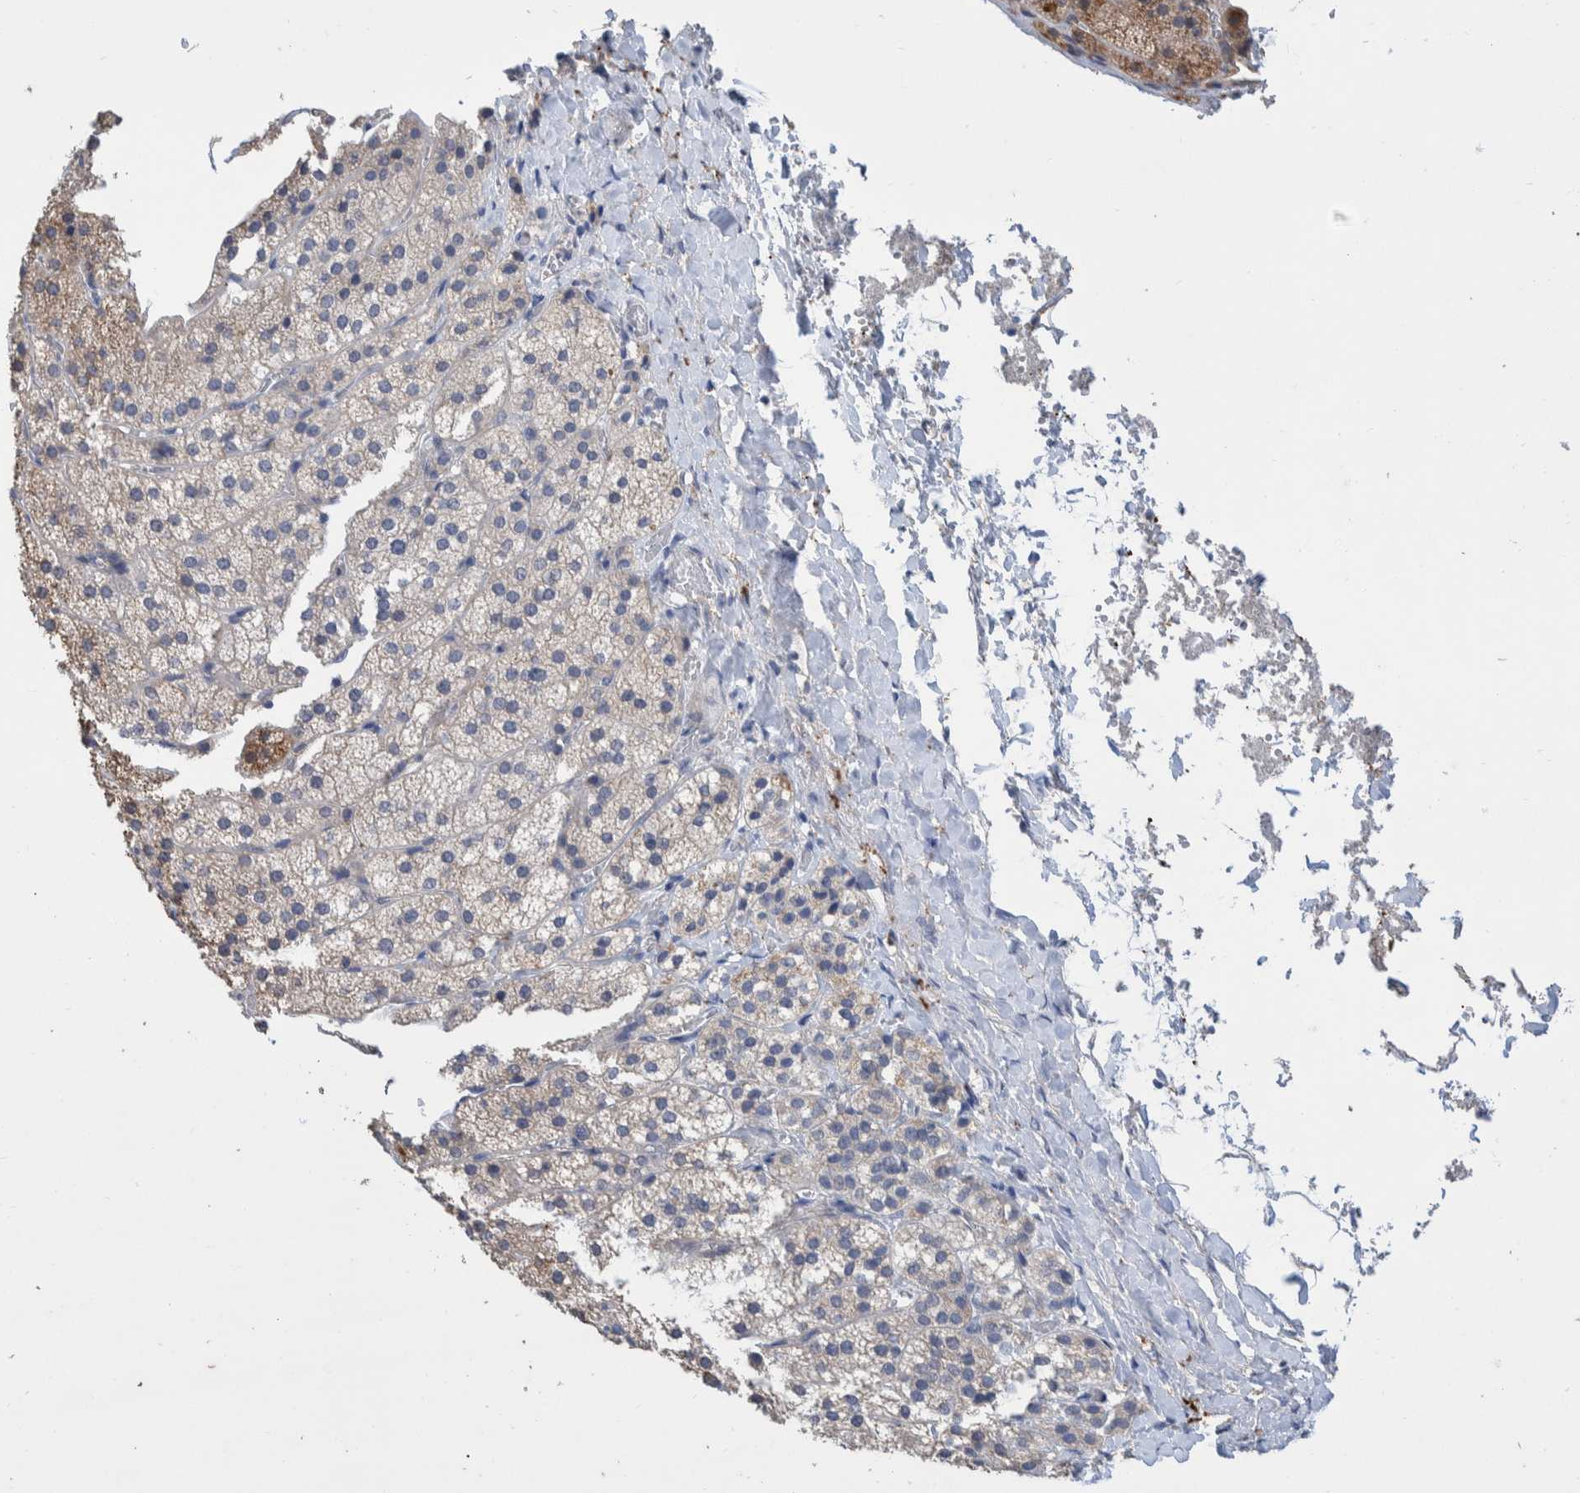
{"staining": {"intensity": "strong", "quantity": "25%-75%", "location": "cytoplasmic/membranous"}, "tissue": "adrenal gland", "cell_type": "Glandular cells", "image_type": "normal", "snomed": [{"axis": "morphology", "description": "Normal tissue, NOS"}, {"axis": "topography", "description": "Adrenal gland"}], "caption": "High-magnification brightfield microscopy of benign adrenal gland stained with DAB (3,3'-diaminobenzidine) (brown) and counterstained with hematoxylin (blue). glandular cells exhibit strong cytoplasmic/membranous expression is appreciated in approximately25%-75% of cells. (Stains: DAB (3,3'-diaminobenzidine) in brown, nuclei in blue, Microscopy: brightfield microscopy at high magnification).", "gene": "PLPBP", "patient": {"sex": "female", "age": 44}}